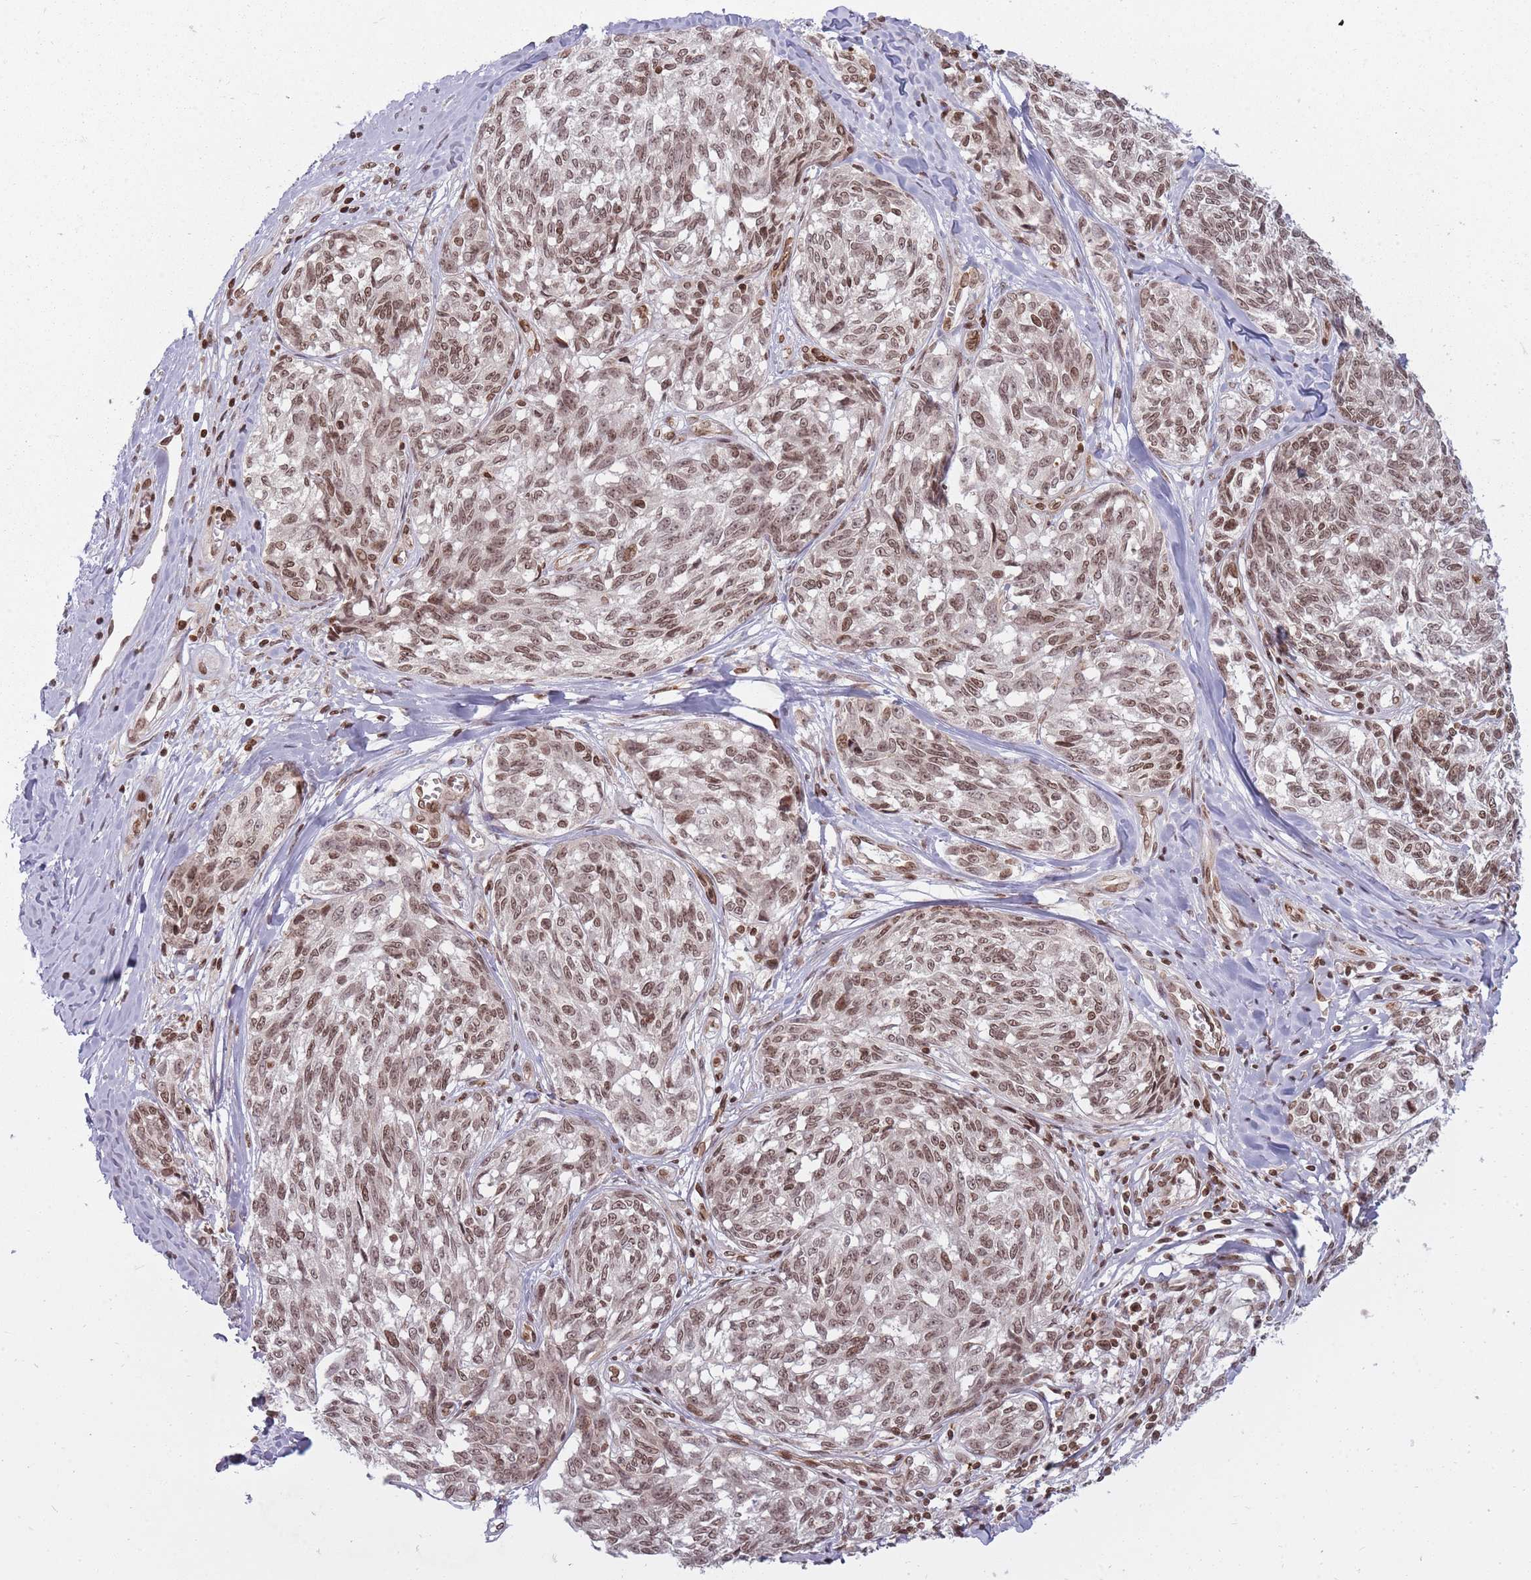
{"staining": {"intensity": "moderate", "quantity": ">75%", "location": "nuclear"}, "tissue": "melanoma", "cell_type": "Tumor cells", "image_type": "cancer", "snomed": [{"axis": "morphology", "description": "Normal tissue, NOS"}, {"axis": "morphology", "description": "Malignant melanoma, NOS"}, {"axis": "topography", "description": "Skin"}], "caption": "A micrograph of melanoma stained for a protein displays moderate nuclear brown staining in tumor cells.", "gene": "TMC6", "patient": {"sex": "female", "age": 64}}